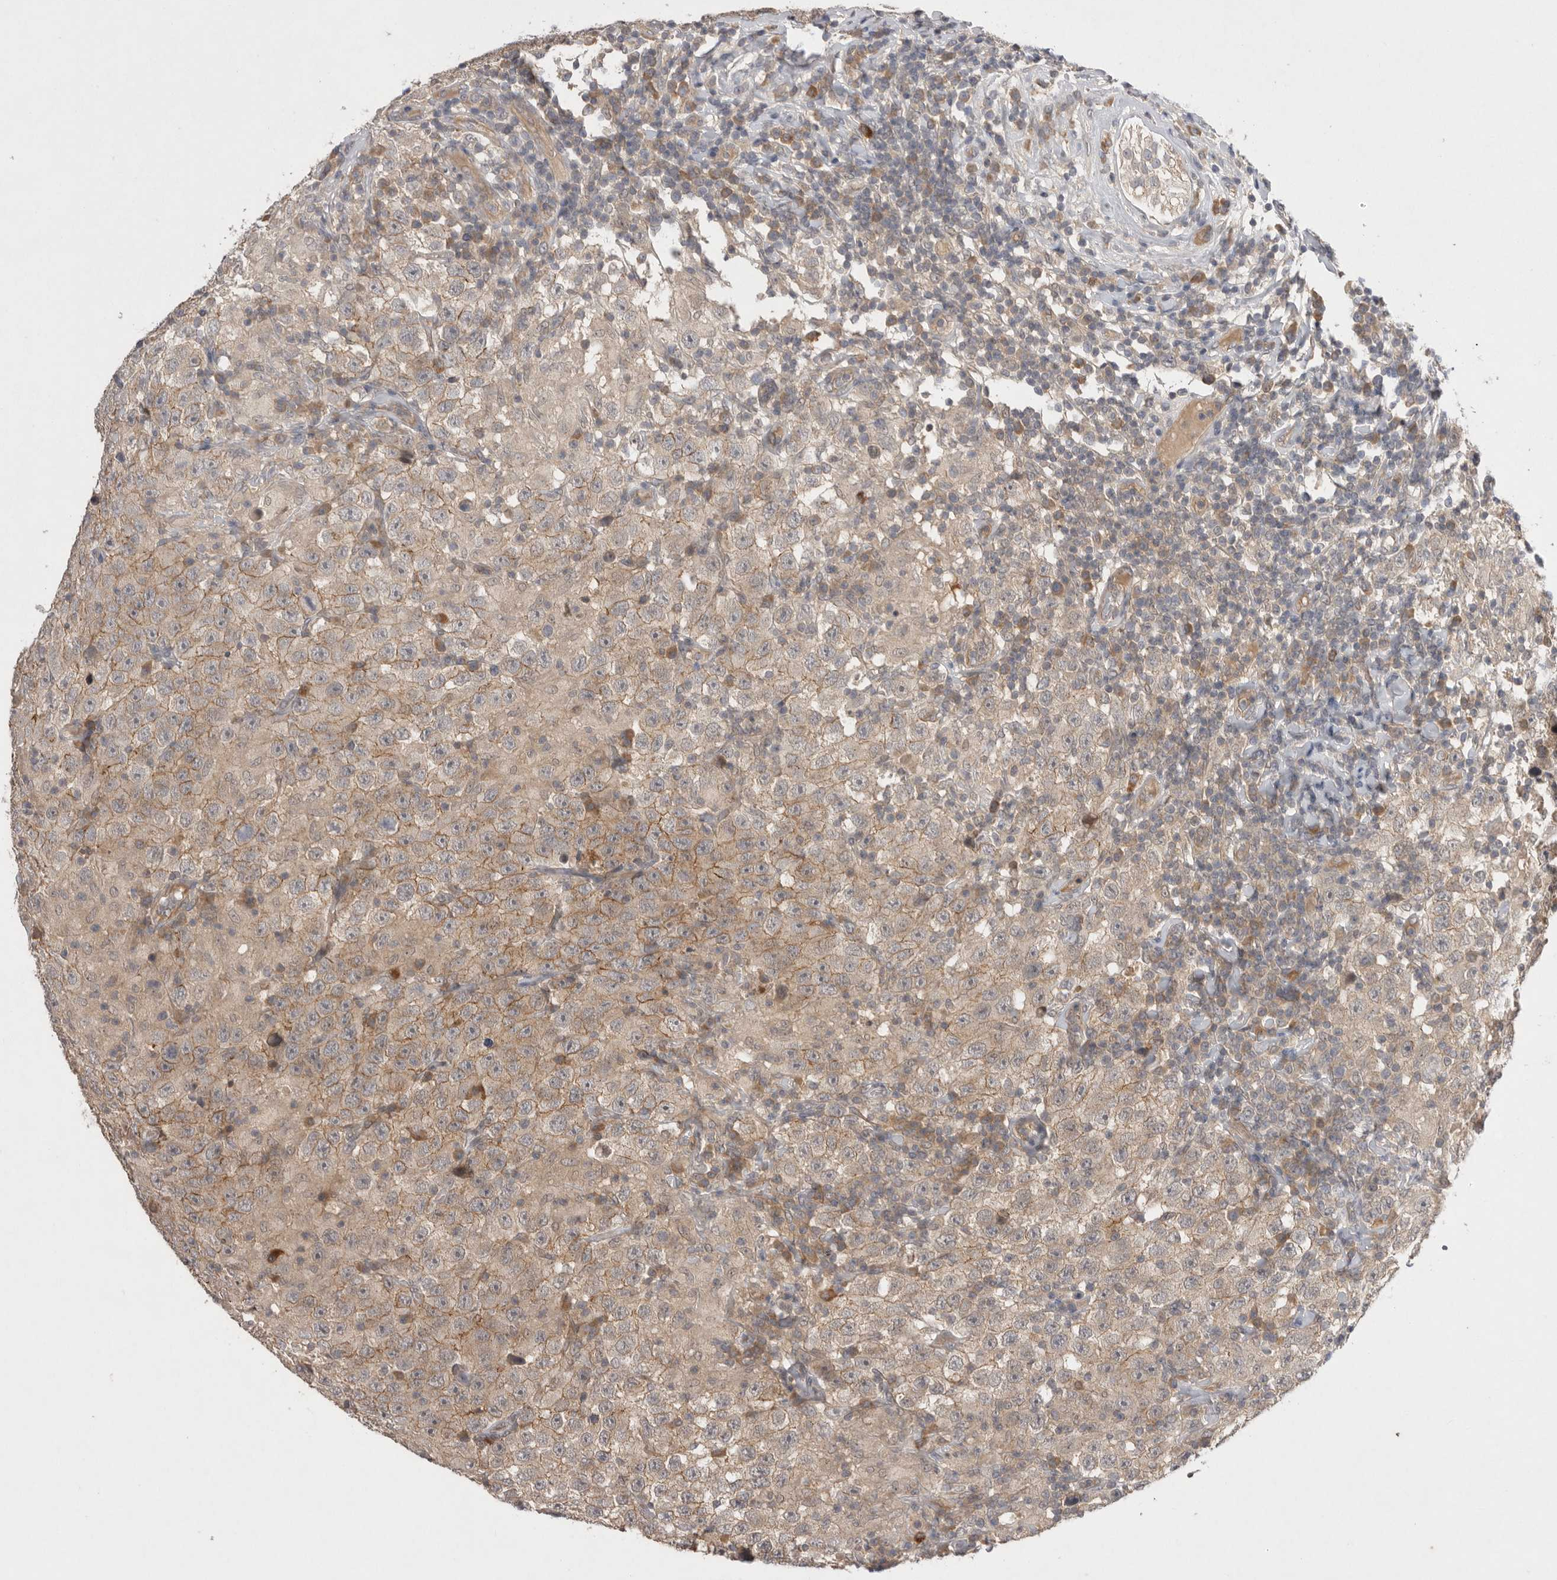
{"staining": {"intensity": "moderate", "quantity": ">75%", "location": "cytoplasmic/membranous"}, "tissue": "testis cancer", "cell_type": "Tumor cells", "image_type": "cancer", "snomed": [{"axis": "morphology", "description": "Seminoma, NOS"}, {"axis": "topography", "description": "Testis"}], "caption": "A photomicrograph of human seminoma (testis) stained for a protein reveals moderate cytoplasmic/membranous brown staining in tumor cells.", "gene": "NRCAM", "patient": {"sex": "male", "age": 41}}